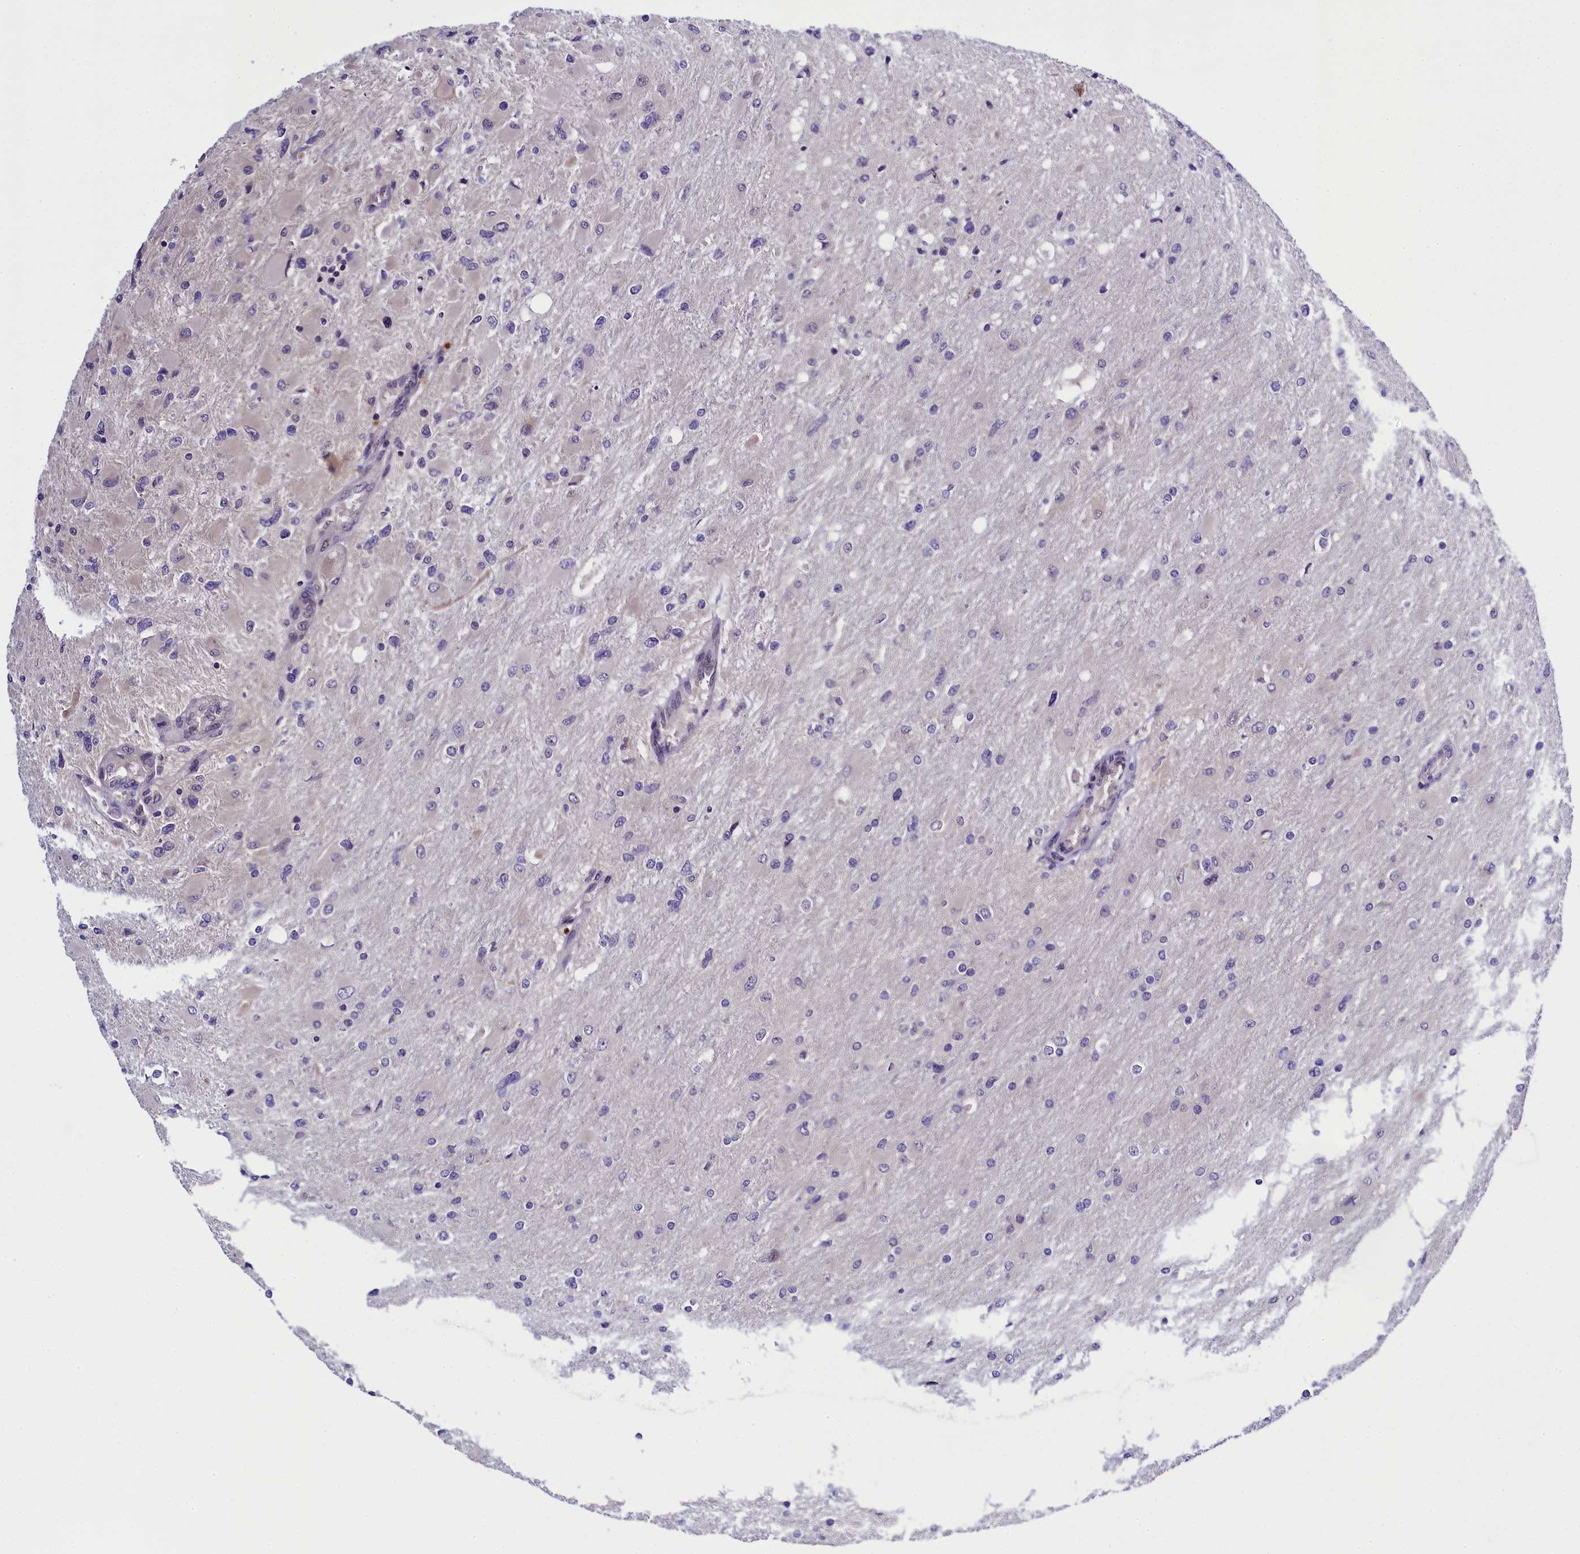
{"staining": {"intensity": "negative", "quantity": "none", "location": "none"}, "tissue": "glioma", "cell_type": "Tumor cells", "image_type": "cancer", "snomed": [{"axis": "morphology", "description": "Glioma, malignant, High grade"}, {"axis": "topography", "description": "Cerebral cortex"}], "caption": "Human glioma stained for a protein using IHC exhibits no expression in tumor cells.", "gene": "ENKD1", "patient": {"sex": "female", "age": 36}}